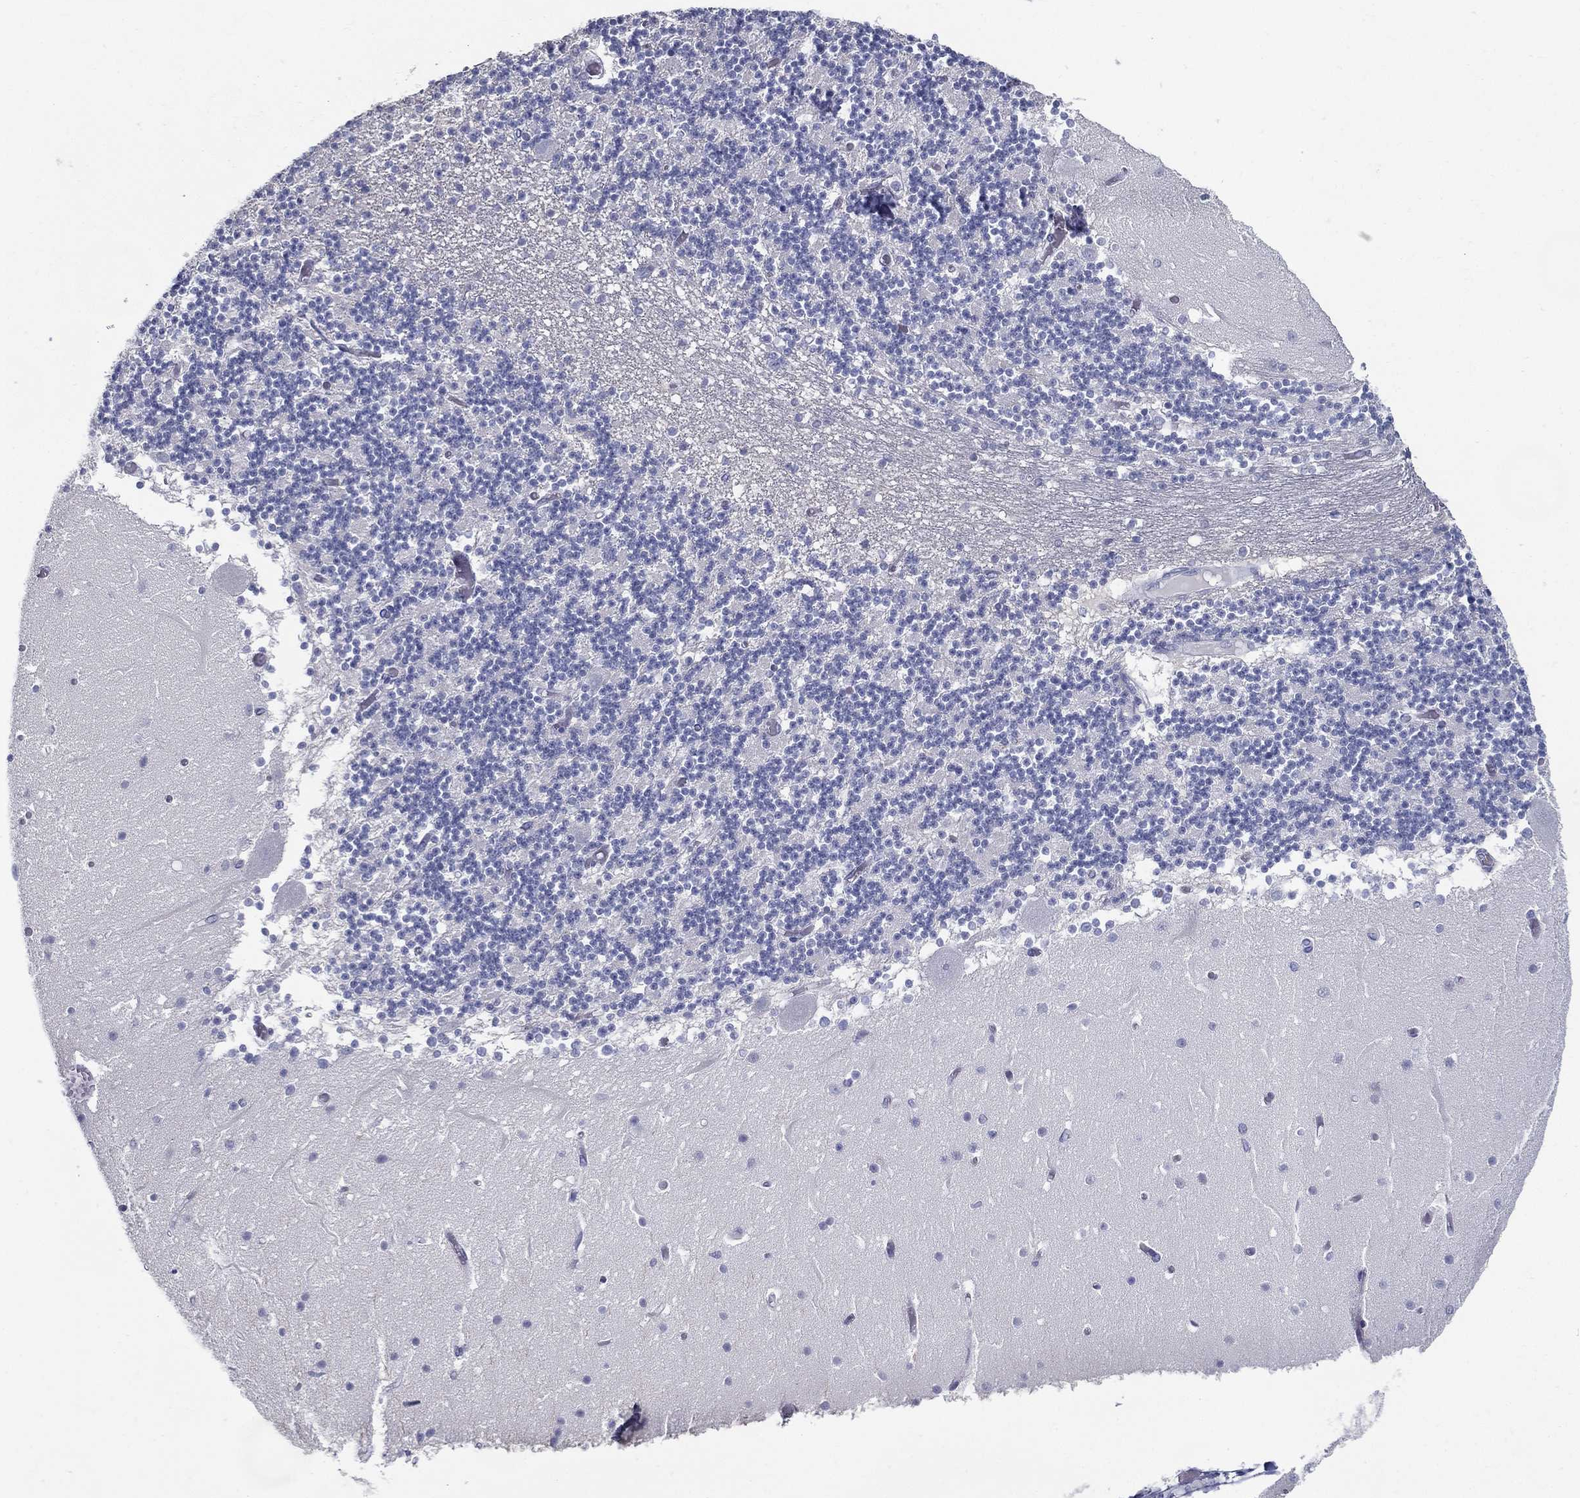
{"staining": {"intensity": "negative", "quantity": "none", "location": "none"}, "tissue": "cerebellum", "cell_type": "Cells in granular layer", "image_type": "normal", "snomed": [{"axis": "morphology", "description": "Normal tissue, NOS"}, {"axis": "topography", "description": "Cerebellum"}], "caption": "IHC image of unremarkable cerebellum stained for a protein (brown), which shows no expression in cells in granular layer.", "gene": "KIF2C", "patient": {"sex": "female", "age": 28}}